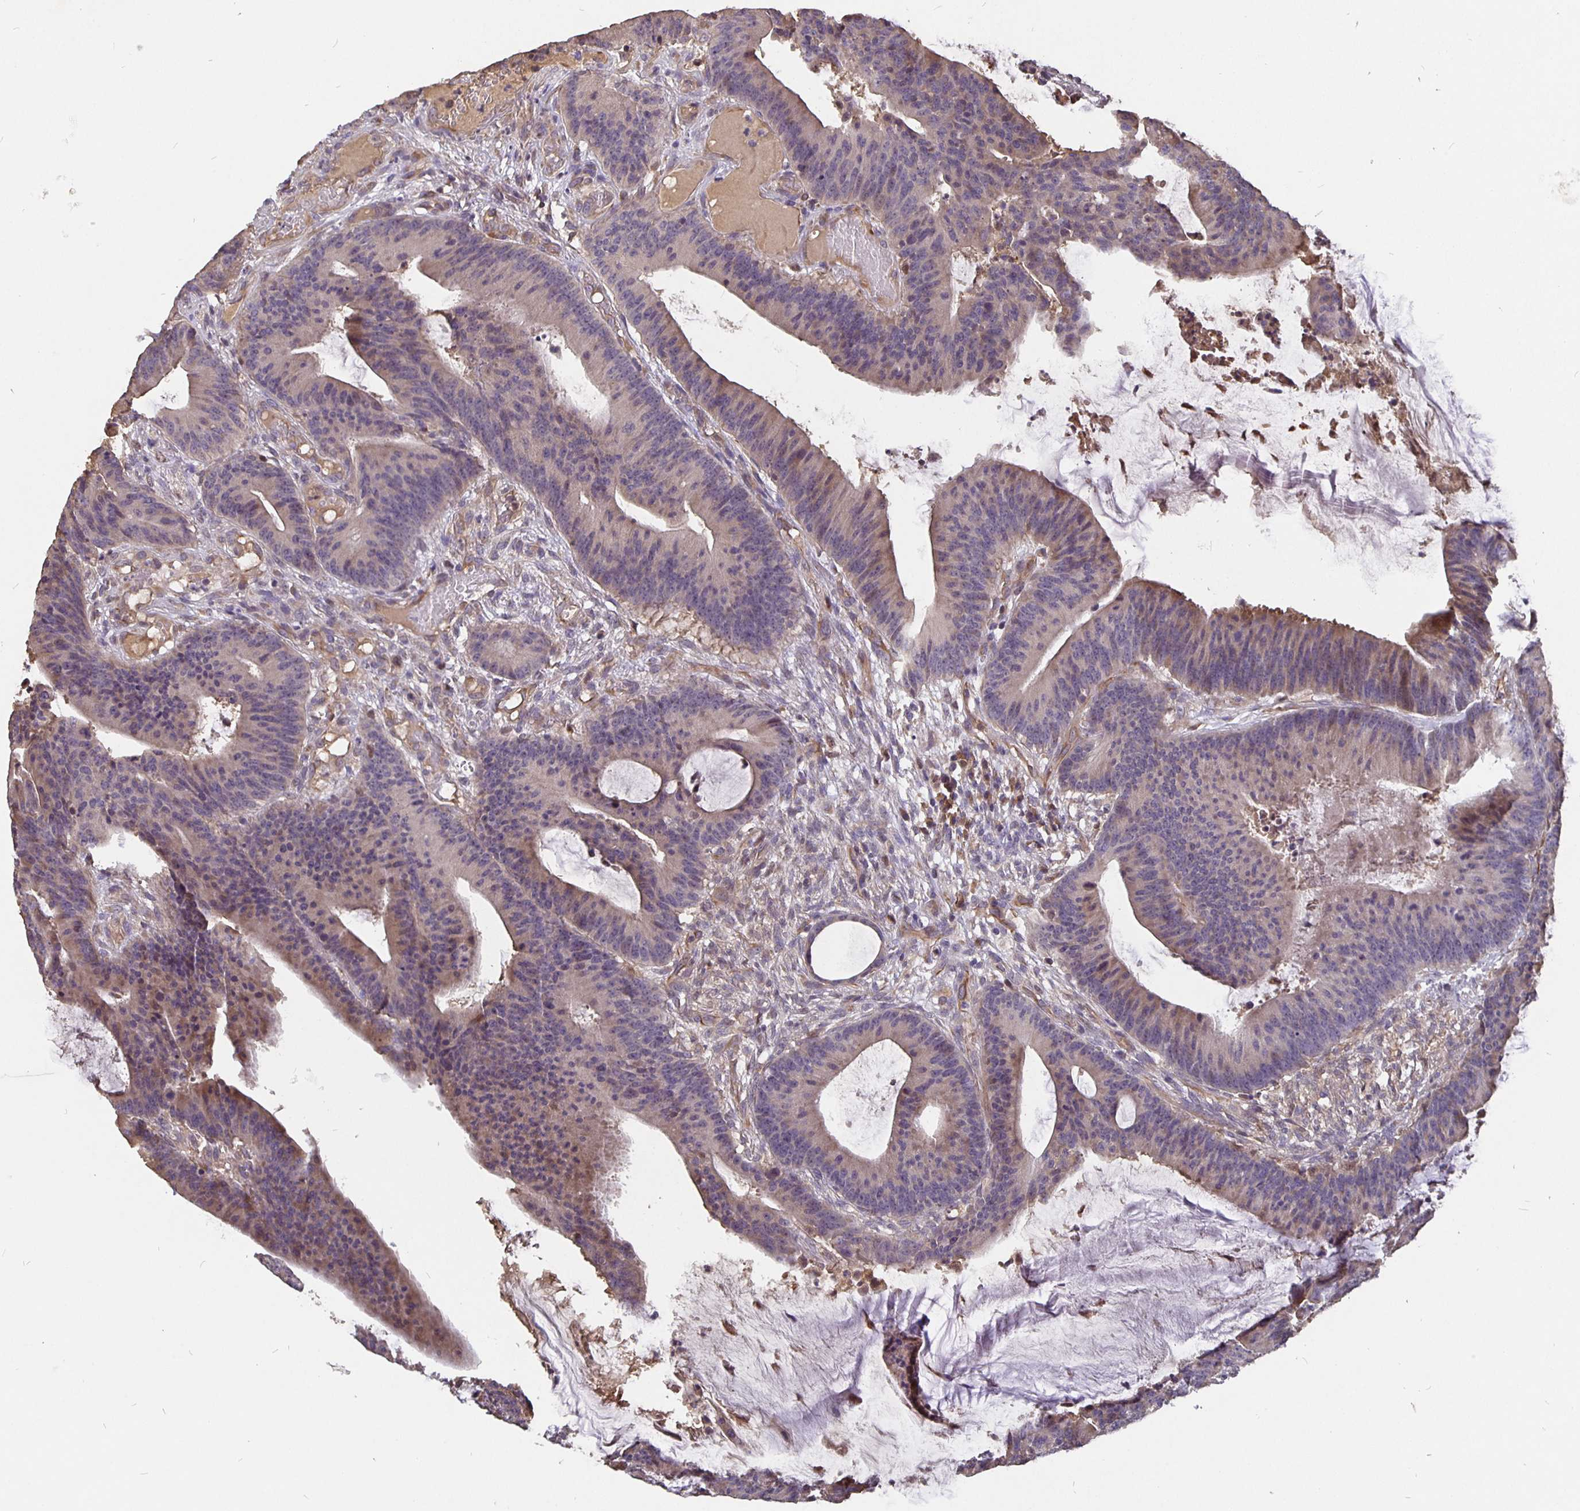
{"staining": {"intensity": "weak", "quantity": "<25%", "location": "cytoplasmic/membranous"}, "tissue": "colorectal cancer", "cell_type": "Tumor cells", "image_type": "cancer", "snomed": [{"axis": "morphology", "description": "Adenocarcinoma, NOS"}, {"axis": "topography", "description": "Colon"}], "caption": "DAB (3,3'-diaminobenzidine) immunohistochemical staining of human colorectal adenocarcinoma exhibits no significant positivity in tumor cells.", "gene": "NOG", "patient": {"sex": "female", "age": 78}}